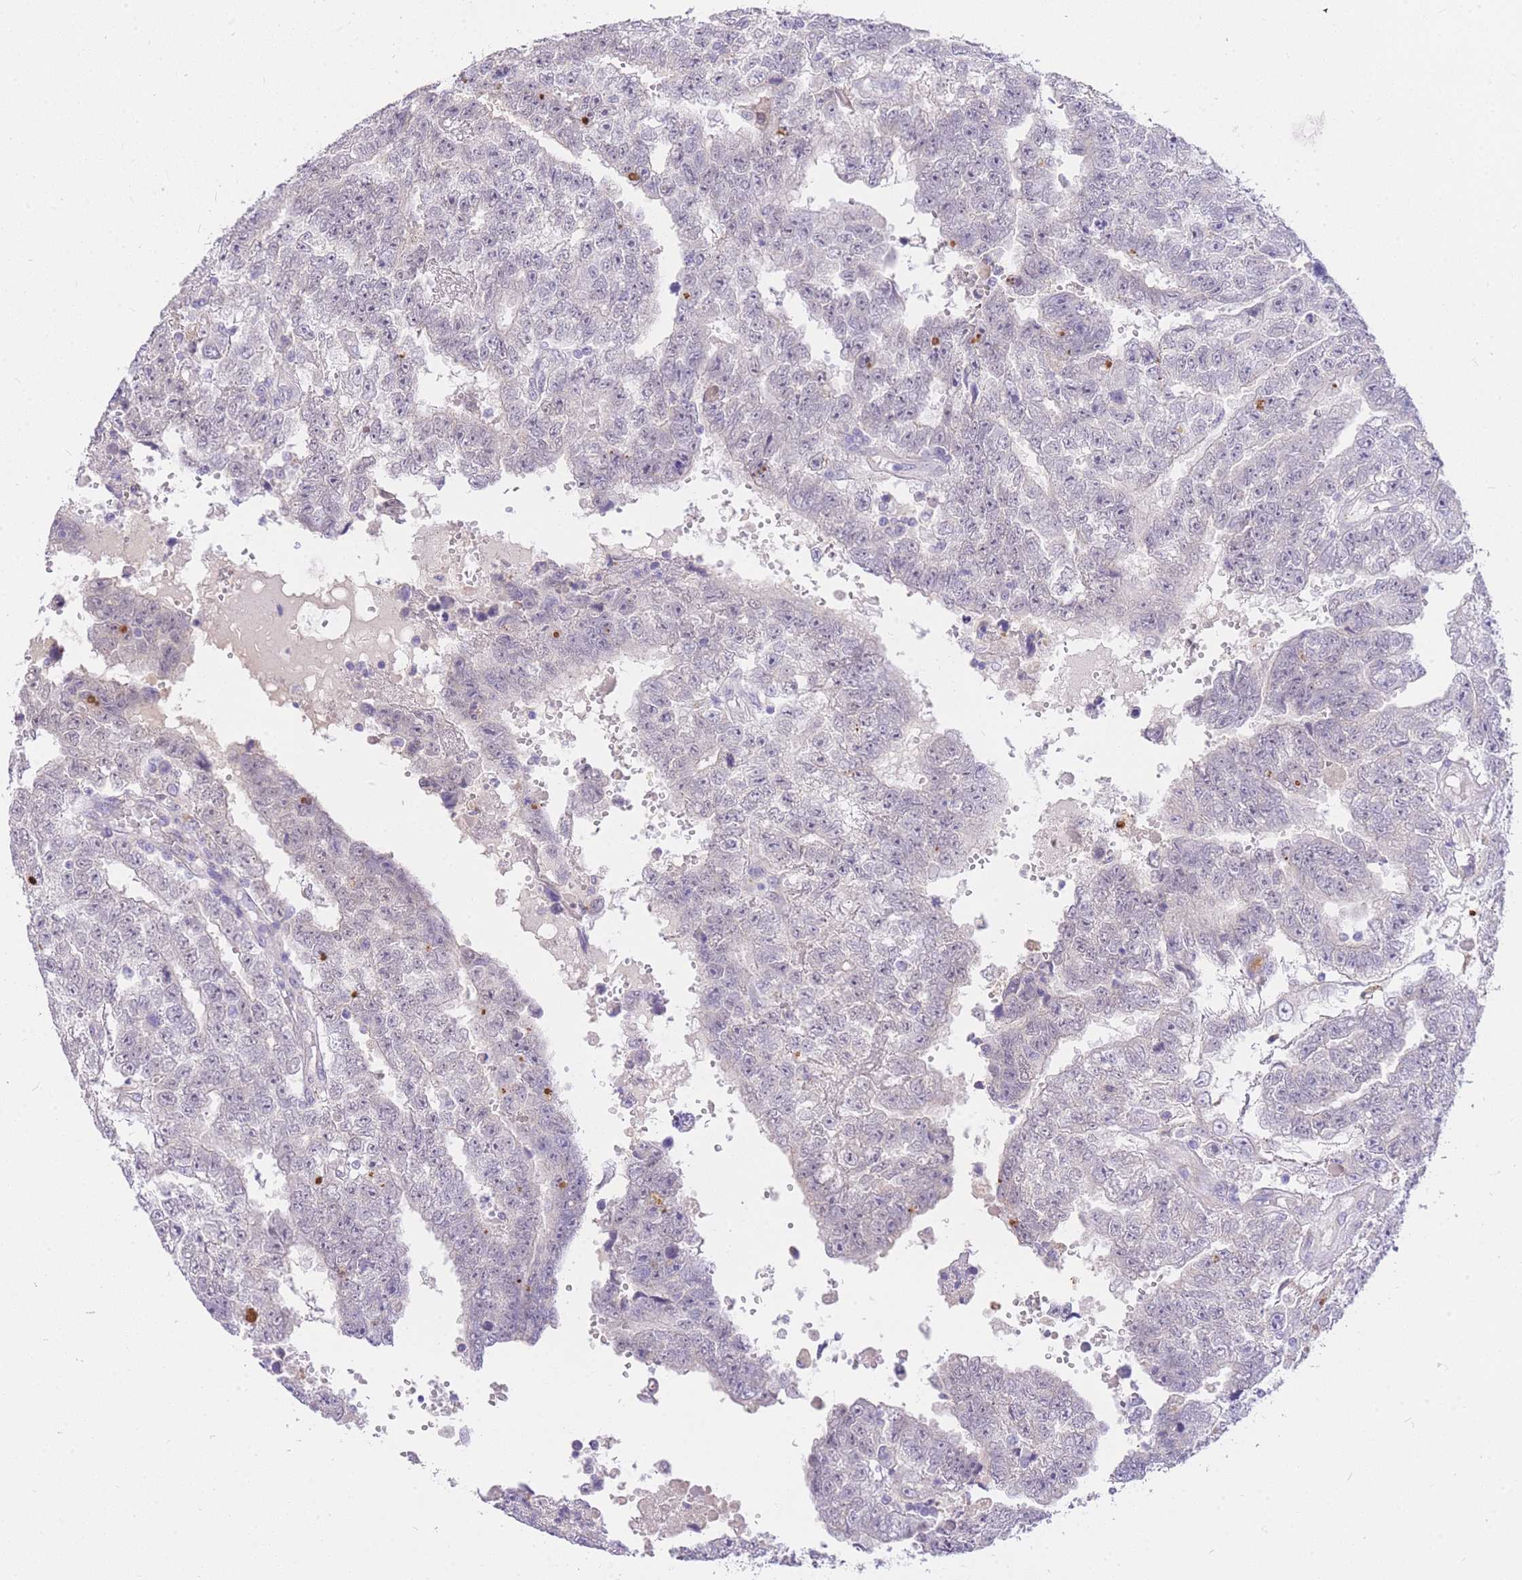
{"staining": {"intensity": "negative", "quantity": "none", "location": "none"}, "tissue": "testis cancer", "cell_type": "Tumor cells", "image_type": "cancer", "snomed": [{"axis": "morphology", "description": "Carcinoma, Embryonal, NOS"}, {"axis": "topography", "description": "Testis"}], "caption": "Human testis cancer (embryonal carcinoma) stained for a protein using IHC displays no positivity in tumor cells.", "gene": "C2orf88", "patient": {"sex": "male", "age": 25}}